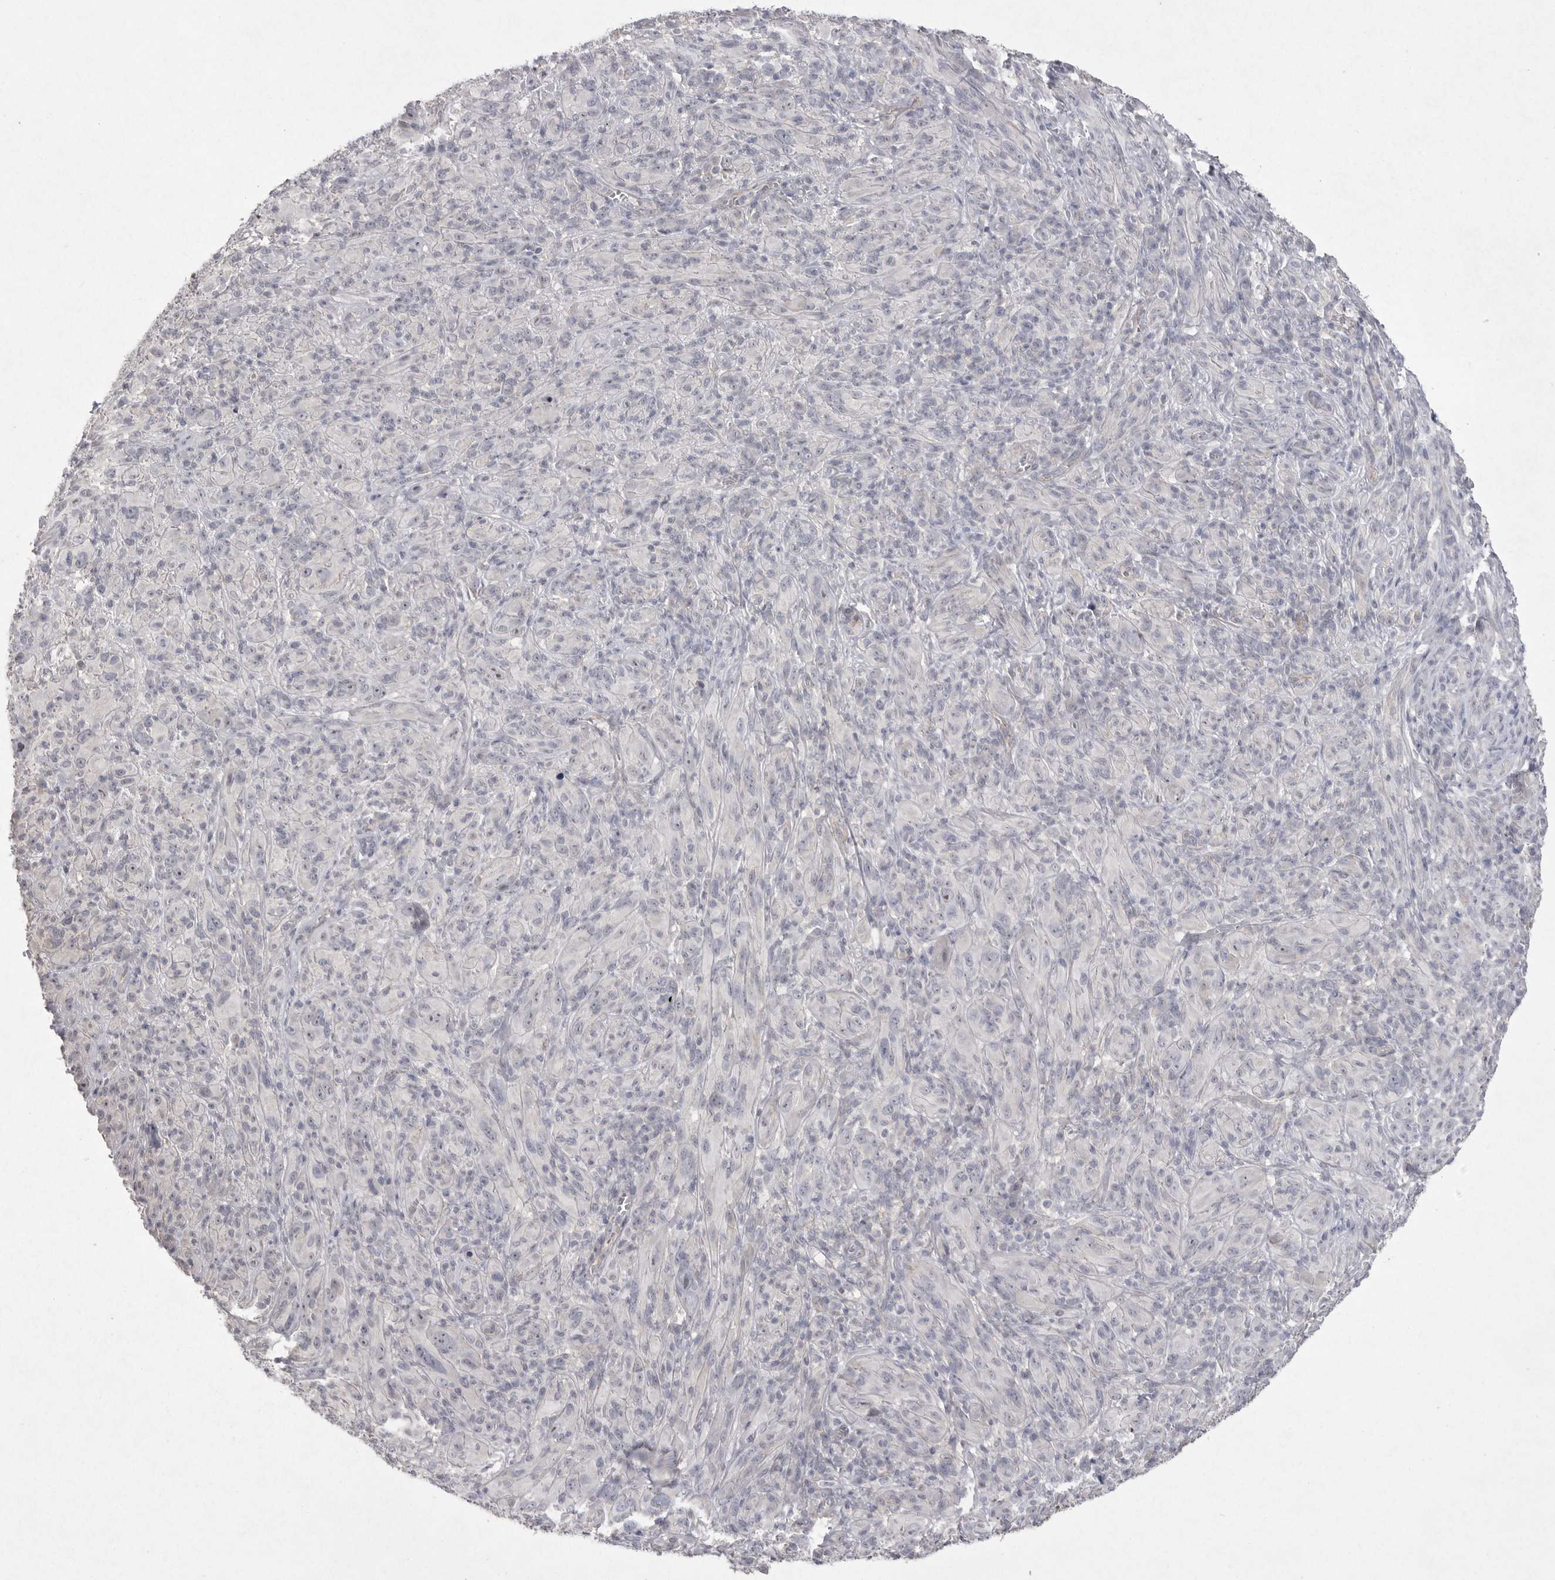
{"staining": {"intensity": "negative", "quantity": "none", "location": "none"}, "tissue": "melanoma", "cell_type": "Tumor cells", "image_type": "cancer", "snomed": [{"axis": "morphology", "description": "Malignant melanoma, NOS"}, {"axis": "topography", "description": "Skin of head"}], "caption": "A high-resolution image shows immunohistochemistry staining of malignant melanoma, which shows no significant staining in tumor cells.", "gene": "VANGL2", "patient": {"sex": "male", "age": 96}}